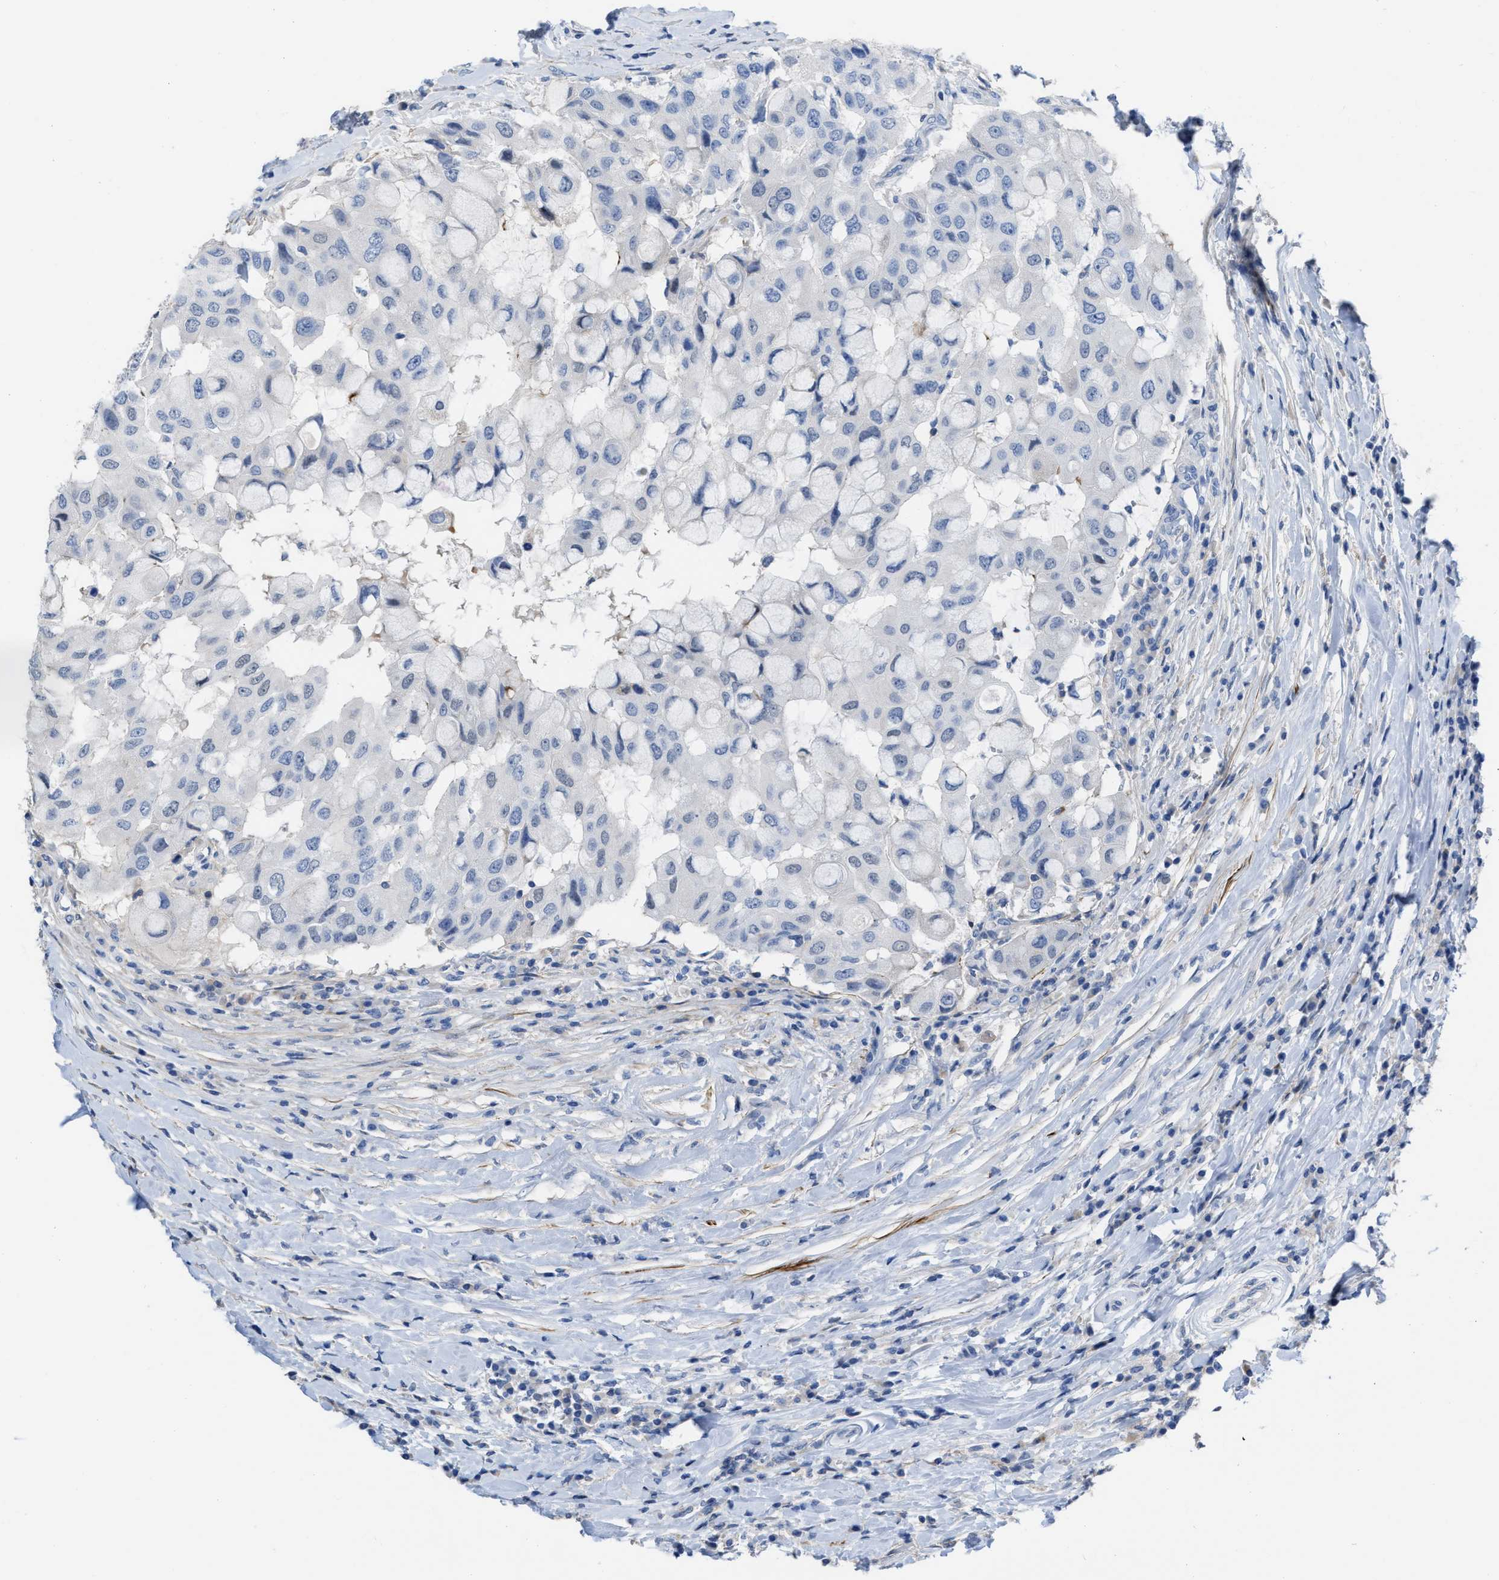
{"staining": {"intensity": "negative", "quantity": "none", "location": "none"}, "tissue": "breast cancer", "cell_type": "Tumor cells", "image_type": "cancer", "snomed": [{"axis": "morphology", "description": "Duct carcinoma"}, {"axis": "topography", "description": "Breast"}], "caption": "Protein analysis of breast cancer (intraductal carcinoma) displays no significant positivity in tumor cells.", "gene": "PRMT2", "patient": {"sex": "female", "age": 27}}